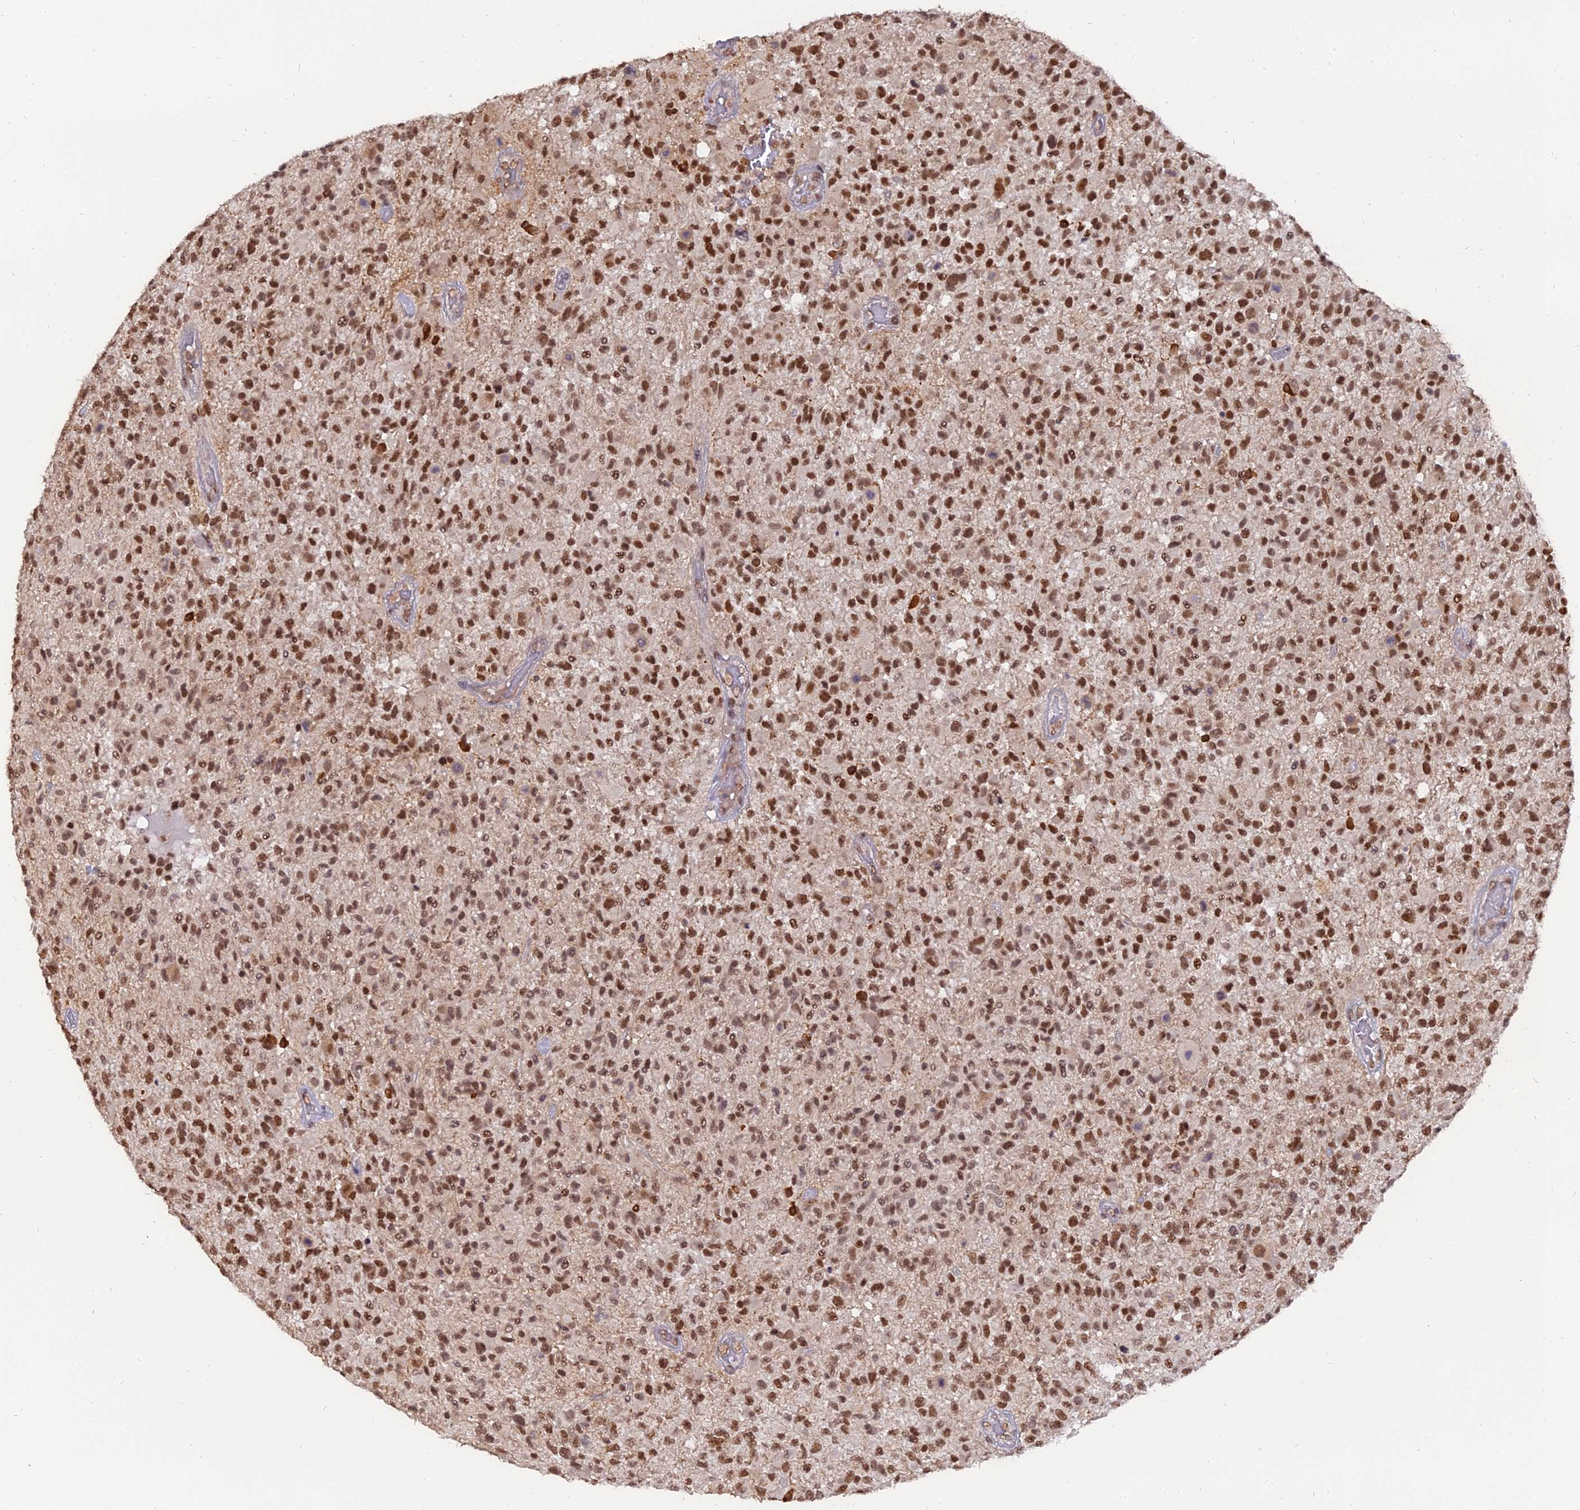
{"staining": {"intensity": "strong", "quantity": ">75%", "location": "nuclear"}, "tissue": "glioma", "cell_type": "Tumor cells", "image_type": "cancer", "snomed": [{"axis": "morphology", "description": "Glioma, malignant, High grade"}, {"axis": "morphology", "description": "Glioblastoma, NOS"}, {"axis": "topography", "description": "Brain"}], "caption": "IHC image of human malignant glioma (high-grade) stained for a protein (brown), which exhibits high levels of strong nuclear expression in about >75% of tumor cells.", "gene": "NR1H3", "patient": {"sex": "male", "age": 60}}